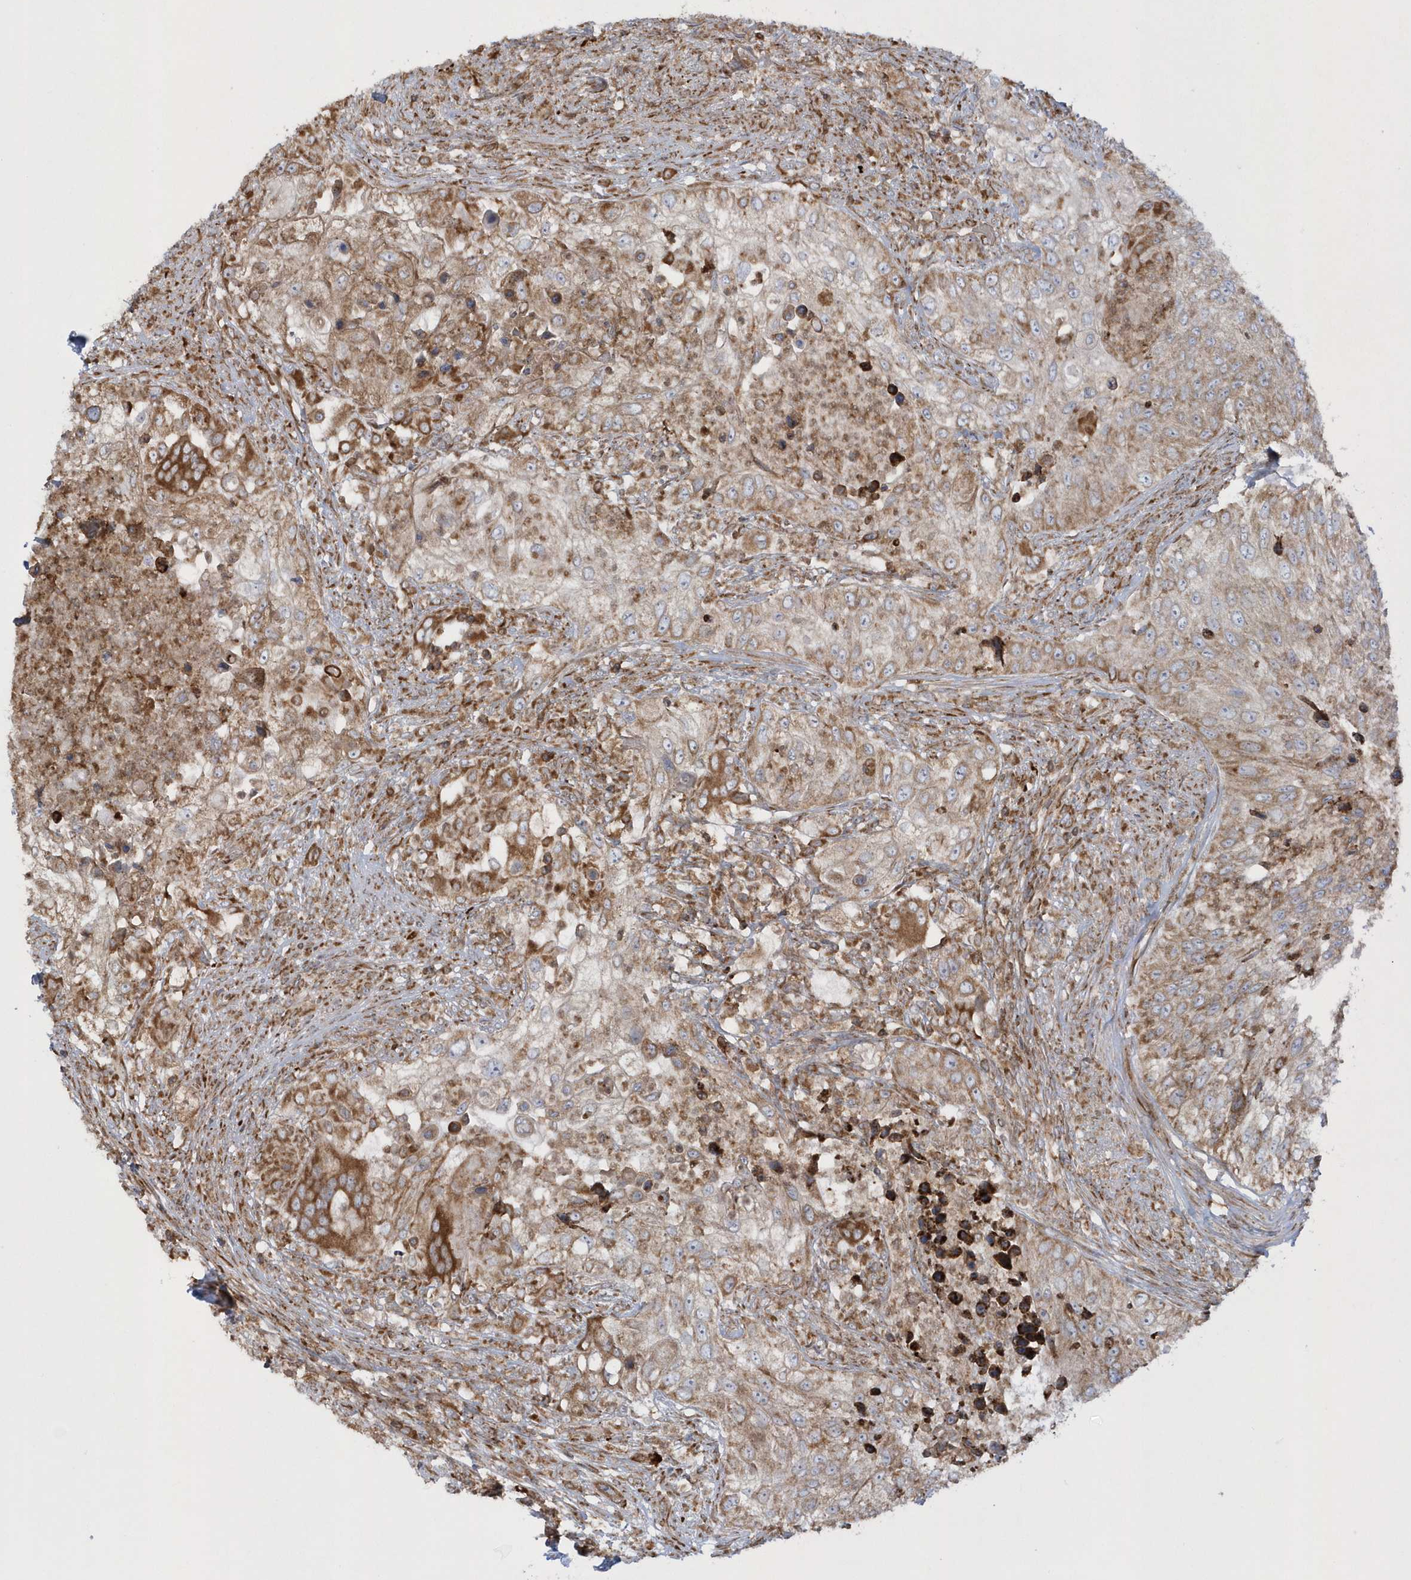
{"staining": {"intensity": "moderate", "quantity": ">75%", "location": "cytoplasmic/membranous"}, "tissue": "urothelial cancer", "cell_type": "Tumor cells", "image_type": "cancer", "snomed": [{"axis": "morphology", "description": "Urothelial carcinoma, High grade"}, {"axis": "topography", "description": "Urinary bladder"}], "caption": "High-magnification brightfield microscopy of urothelial cancer stained with DAB (brown) and counterstained with hematoxylin (blue). tumor cells exhibit moderate cytoplasmic/membranous expression is appreciated in about>75% of cells.", "gene": "SH3BP2", "patient": {"sex": "female", "age": 60}}